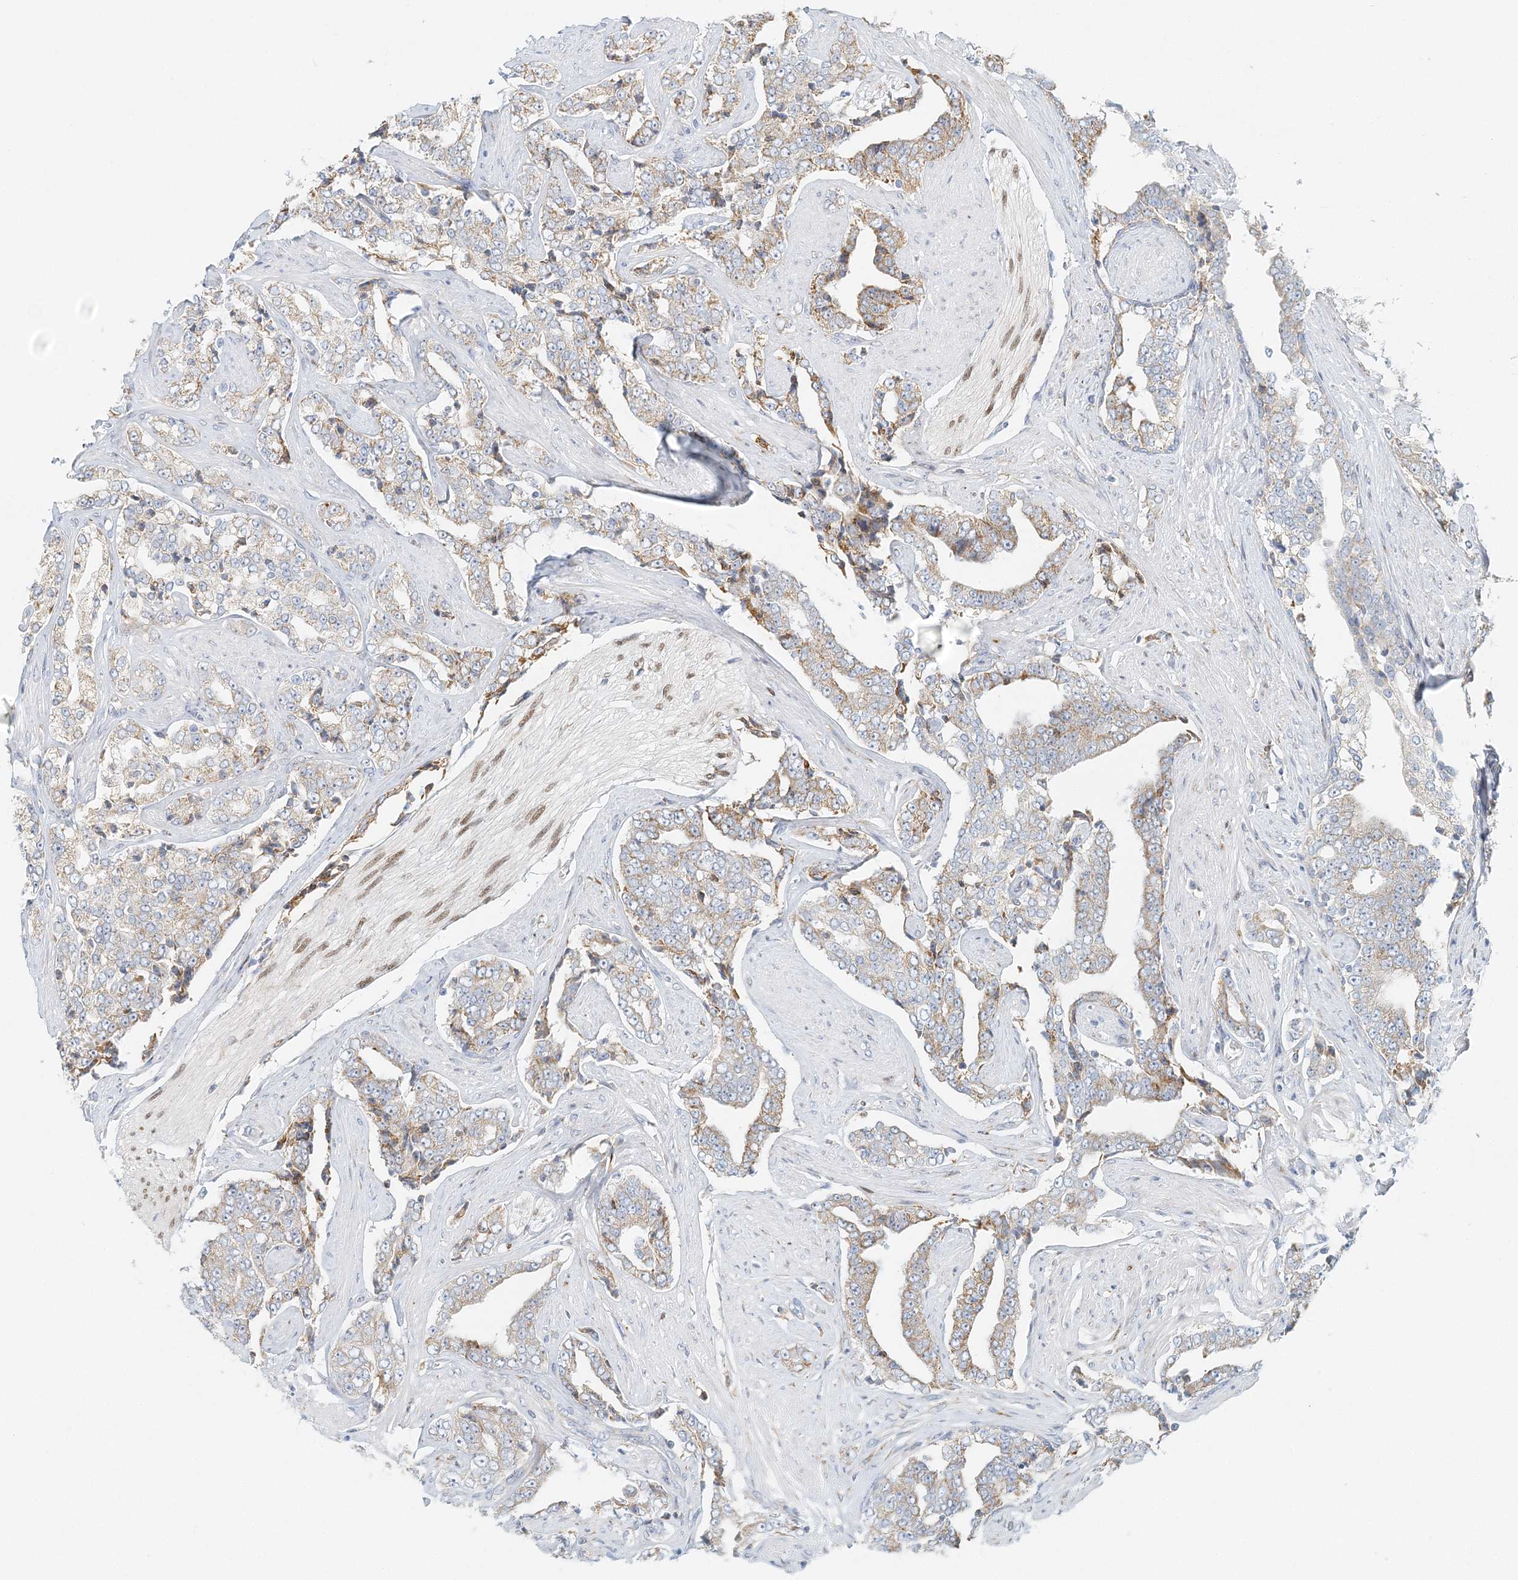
{"staining": {"intensity": "moderate", "quantity": "<25%", "location": "cytoplasmic/membranous"}, "tissue": "prostate cancer", "cell_type": "Tumor cells", "image_type": "cancer", "snomed": [{"axis": "morphology", "description": "Adenocarcinoma, High grade"}, {"axis": "topography", "description": "Prostate"}], "caption": "A high-resolution photomicrograph shows immunohistochemistry staining of prostate cancer (high-grade adenocarcinoma), which displays moderate cytoplasmic/membranous positivity in approximately <25% of tumor cells. (brown staining indicates protein expression, while blue staining denotes nuclei).", "gene": "STK11IP", "patient": {"sex": "male", "age": 71}}